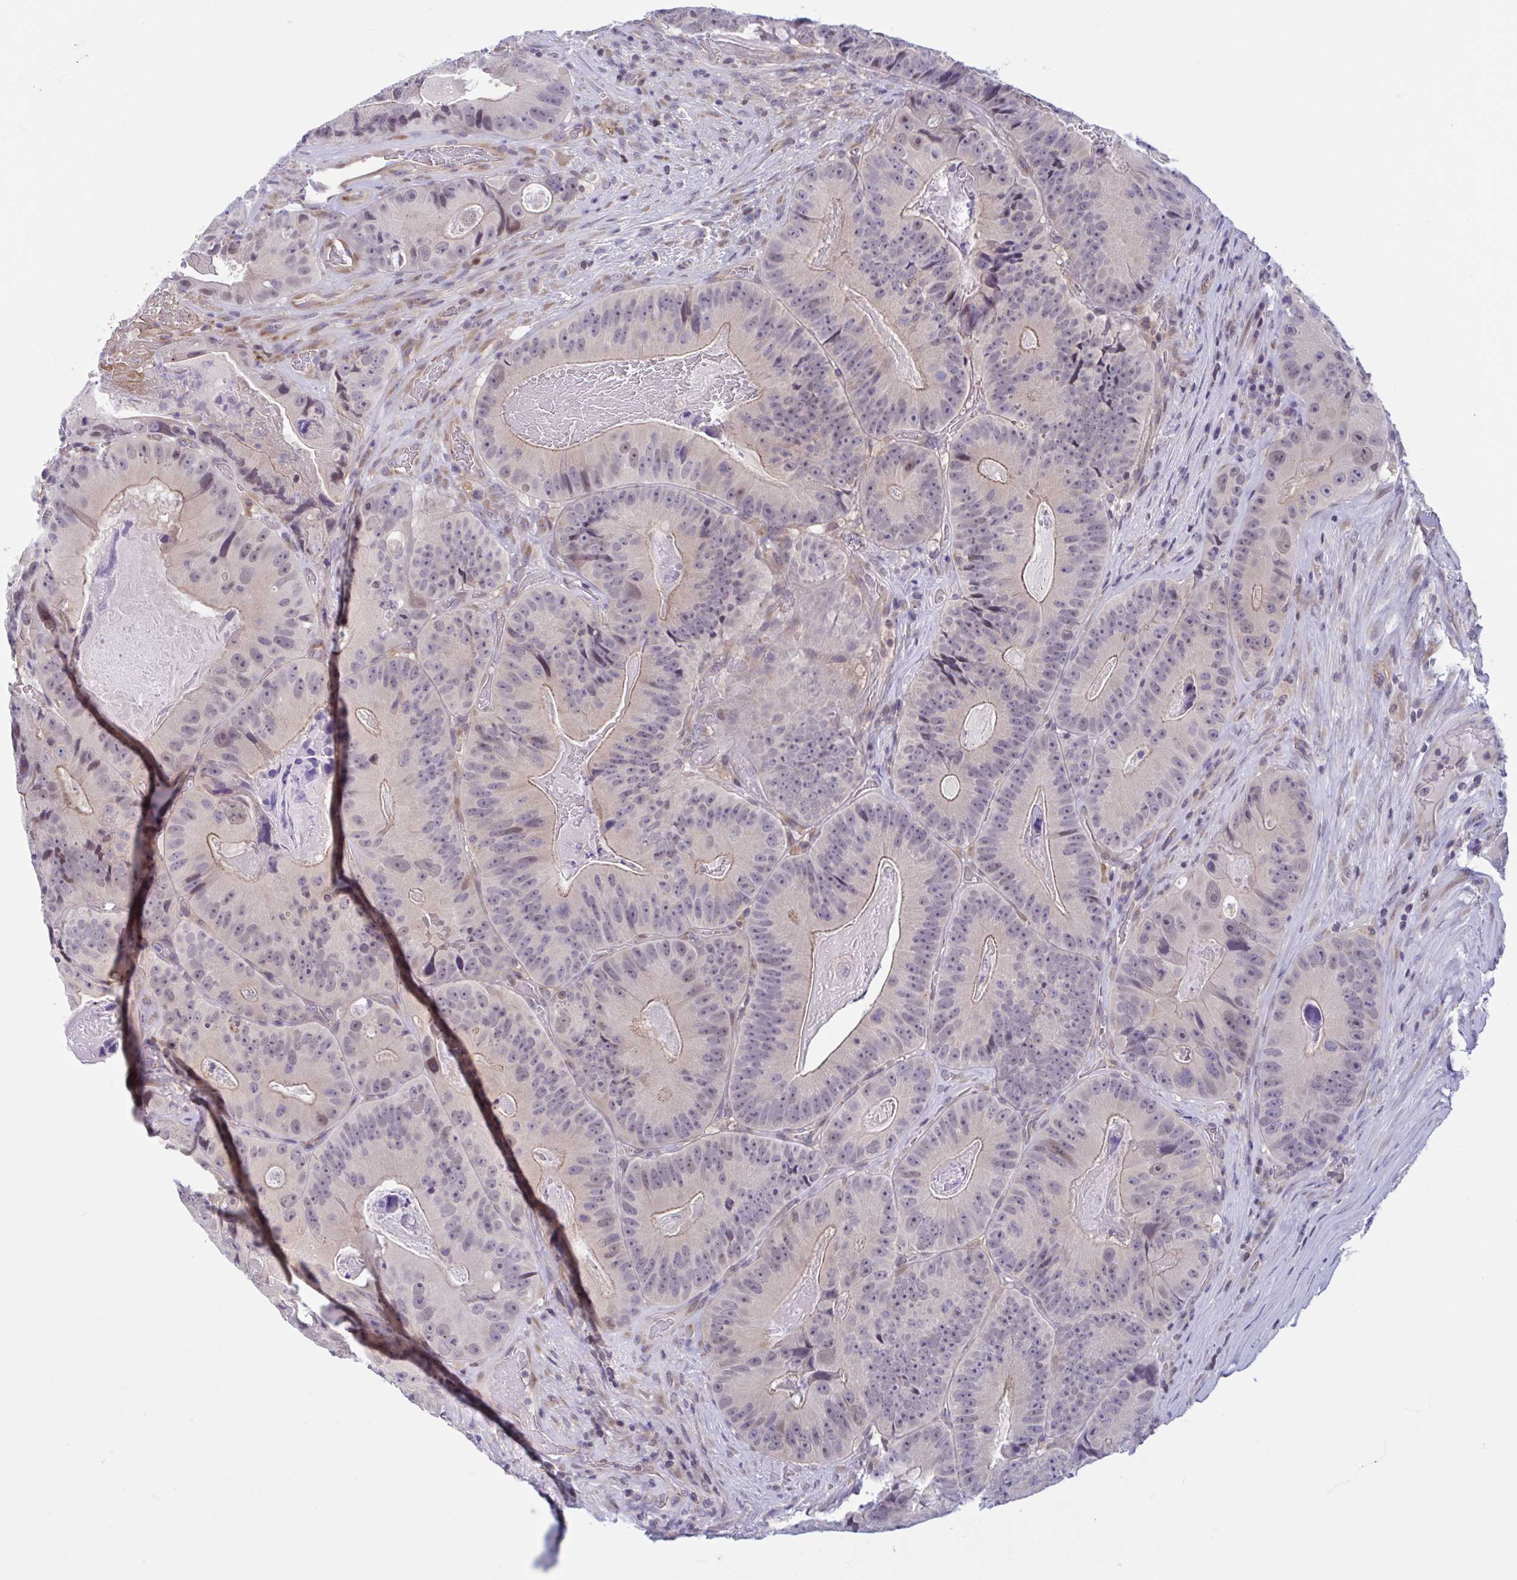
{"staining": {"intensity": "negative", "quantity": "none", "location": "none"}, "tissue": "colorectal cancer", "cell_type": "Tumor cells", "image_type": "cancer", "snomed": [{"axis": "morphology", "description": "Adenocarcinoma, NOS"}, {"axis": "topography", "description": "Colon"}], "caption": "This image is of colorectal adenocarcinoma stained with immunohistochemistry to label a protein in brown with the nuclei are counter-stained blue. There is no staining in tumor cells. (Brightfield microscopy of DAB immunohistochemistry (IHC) at high magnification).", "gene": "SNX11", "patient": {"sex": "female", "age": 86}}